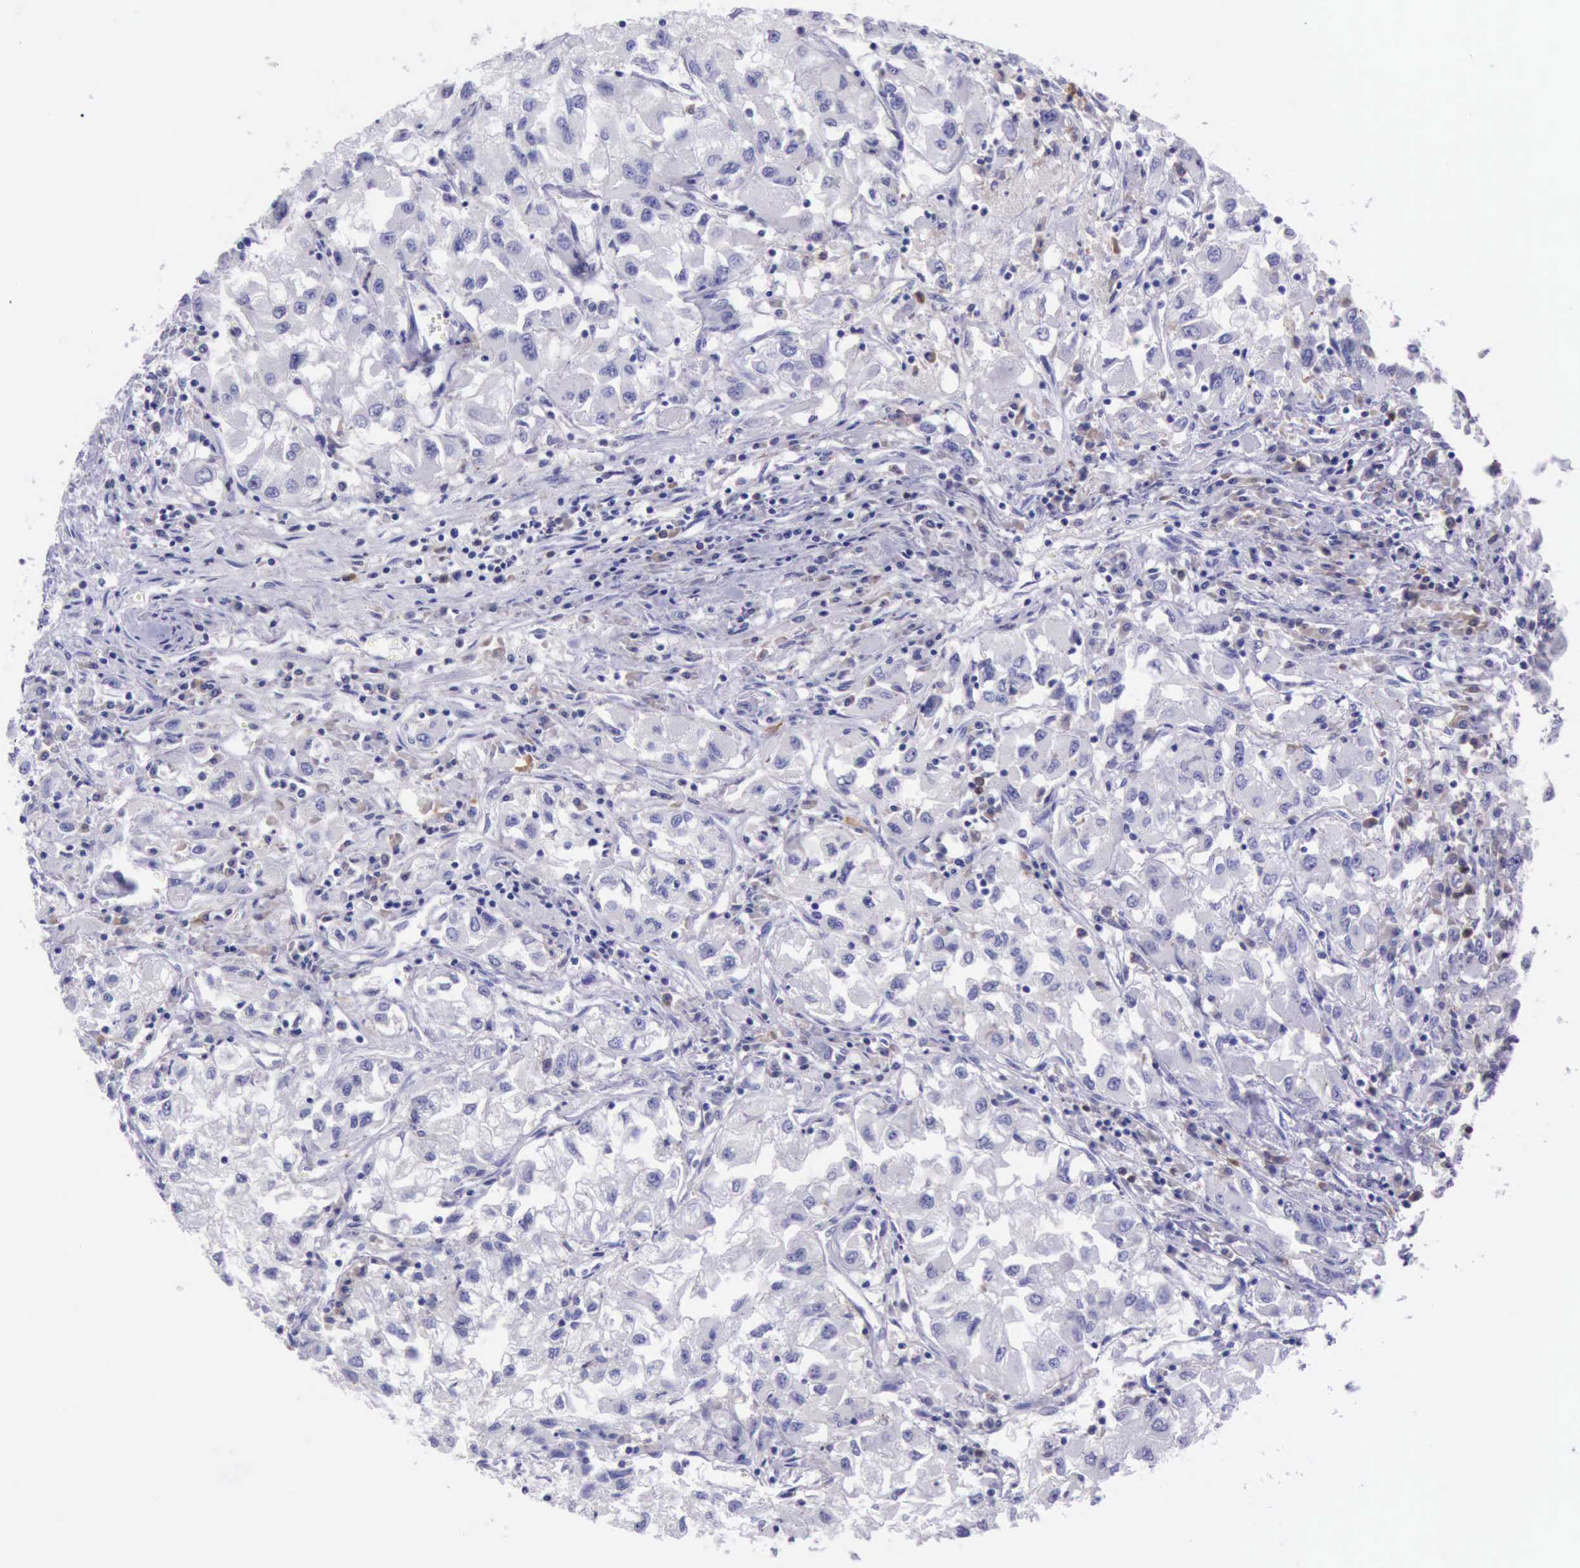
{"staining": {"intensity": "negative", "quantity": "none", "location": "none"}, "tissue": "renal cancer", "cell_type": "Tumor cells", "image_type": "cancer", "snomed": [{"axis": "morphology", "description": "Adenocarcinoma, NOS"}, {"axis": "topography", "description": "Kidney"}], "caption": "Human renal adenocarcinoma stained for a protein using immunohistochemistry displays no expression in tumor cells.", "gene": "BTK", "patient": {"sex": "male", "age": 59}}